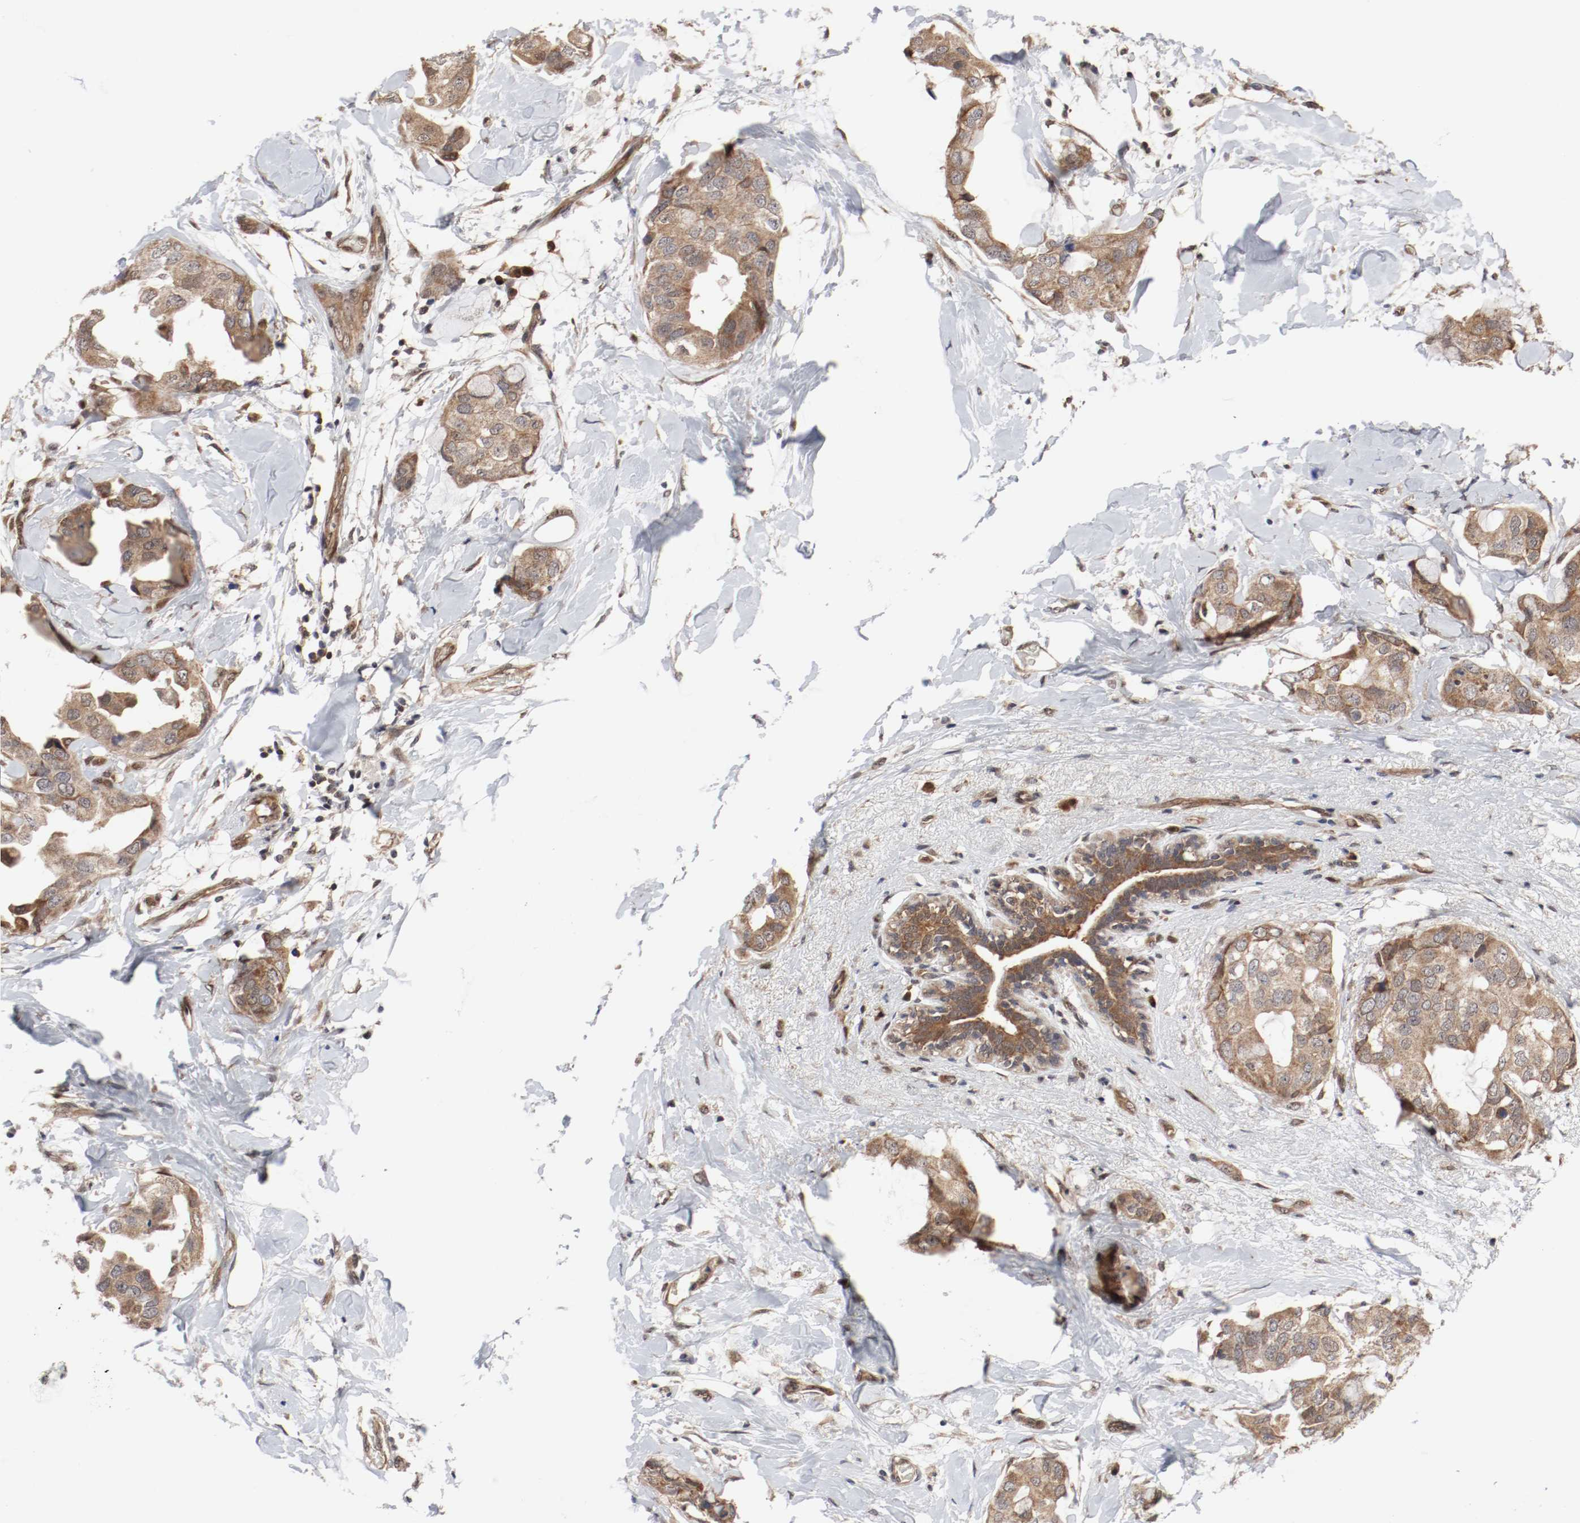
{"staining": {"intensity": "moderate", "quantity": ">75%", "location": "cytoplasmic/membranous"}, "tissue": "breast cancer", "cell_type": "Tumor cells", "image_type": "cancer", "snomed": [{"axis": "morphology", "description": "Duct carcinoma"}, {"axis": "topography", "description": "Breast"}], "caption": "Protein staining by immunohistochemistry reveals moderate cytoplasmic/membranous positivity in approximately >75% of tumor cells in breast infiltrating ductal carcinoma. (Stains: DAB in brown, nuclei in blue, Microscopy: brightfield microscopy at high magnification).", "gene": "AFG3L2", "patient": {"sex": "female", "age": 40}}